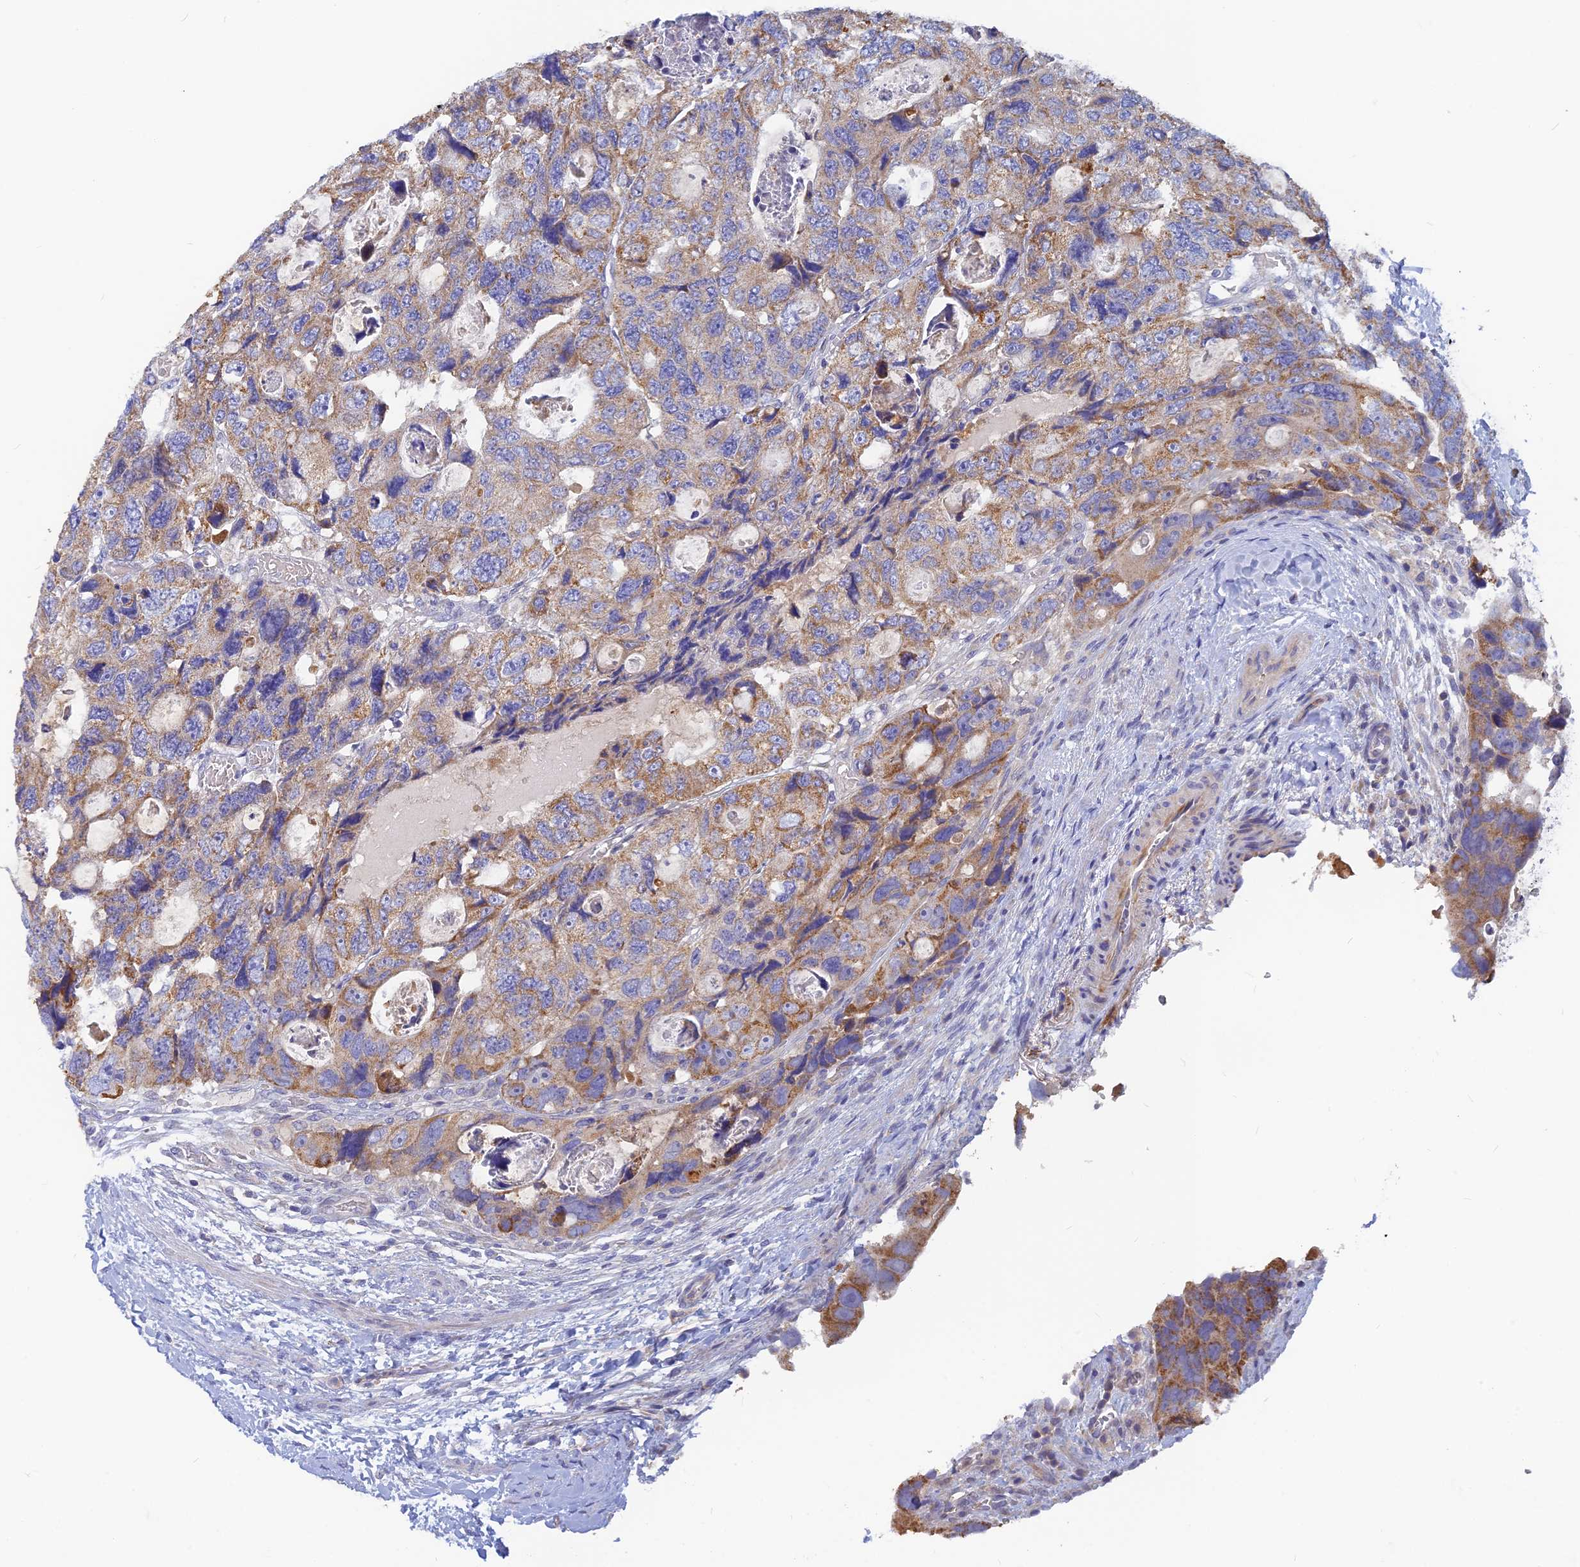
{"staining": {"intensity": "moderate", "quantity": ">75%", "location": "cytoplasmic/membranous"}, "tissue": "colorectal cancer", "cell_type": "Tumor cells", "image_type": "cancer", "snomed": [{"axis": "morphology", "description": "Adenocarcinoma, NOS"}, {"axis": "topography", "description": "Rectum"}], "caption": "Human colorectal adenocarcinoma stained with a brown dye displays moderate cytoplasmic/membranous positive staining in about >75% of tumor cells.", "gene": "CACNA1B", "patient": {"sex": "male", "age": 59}}